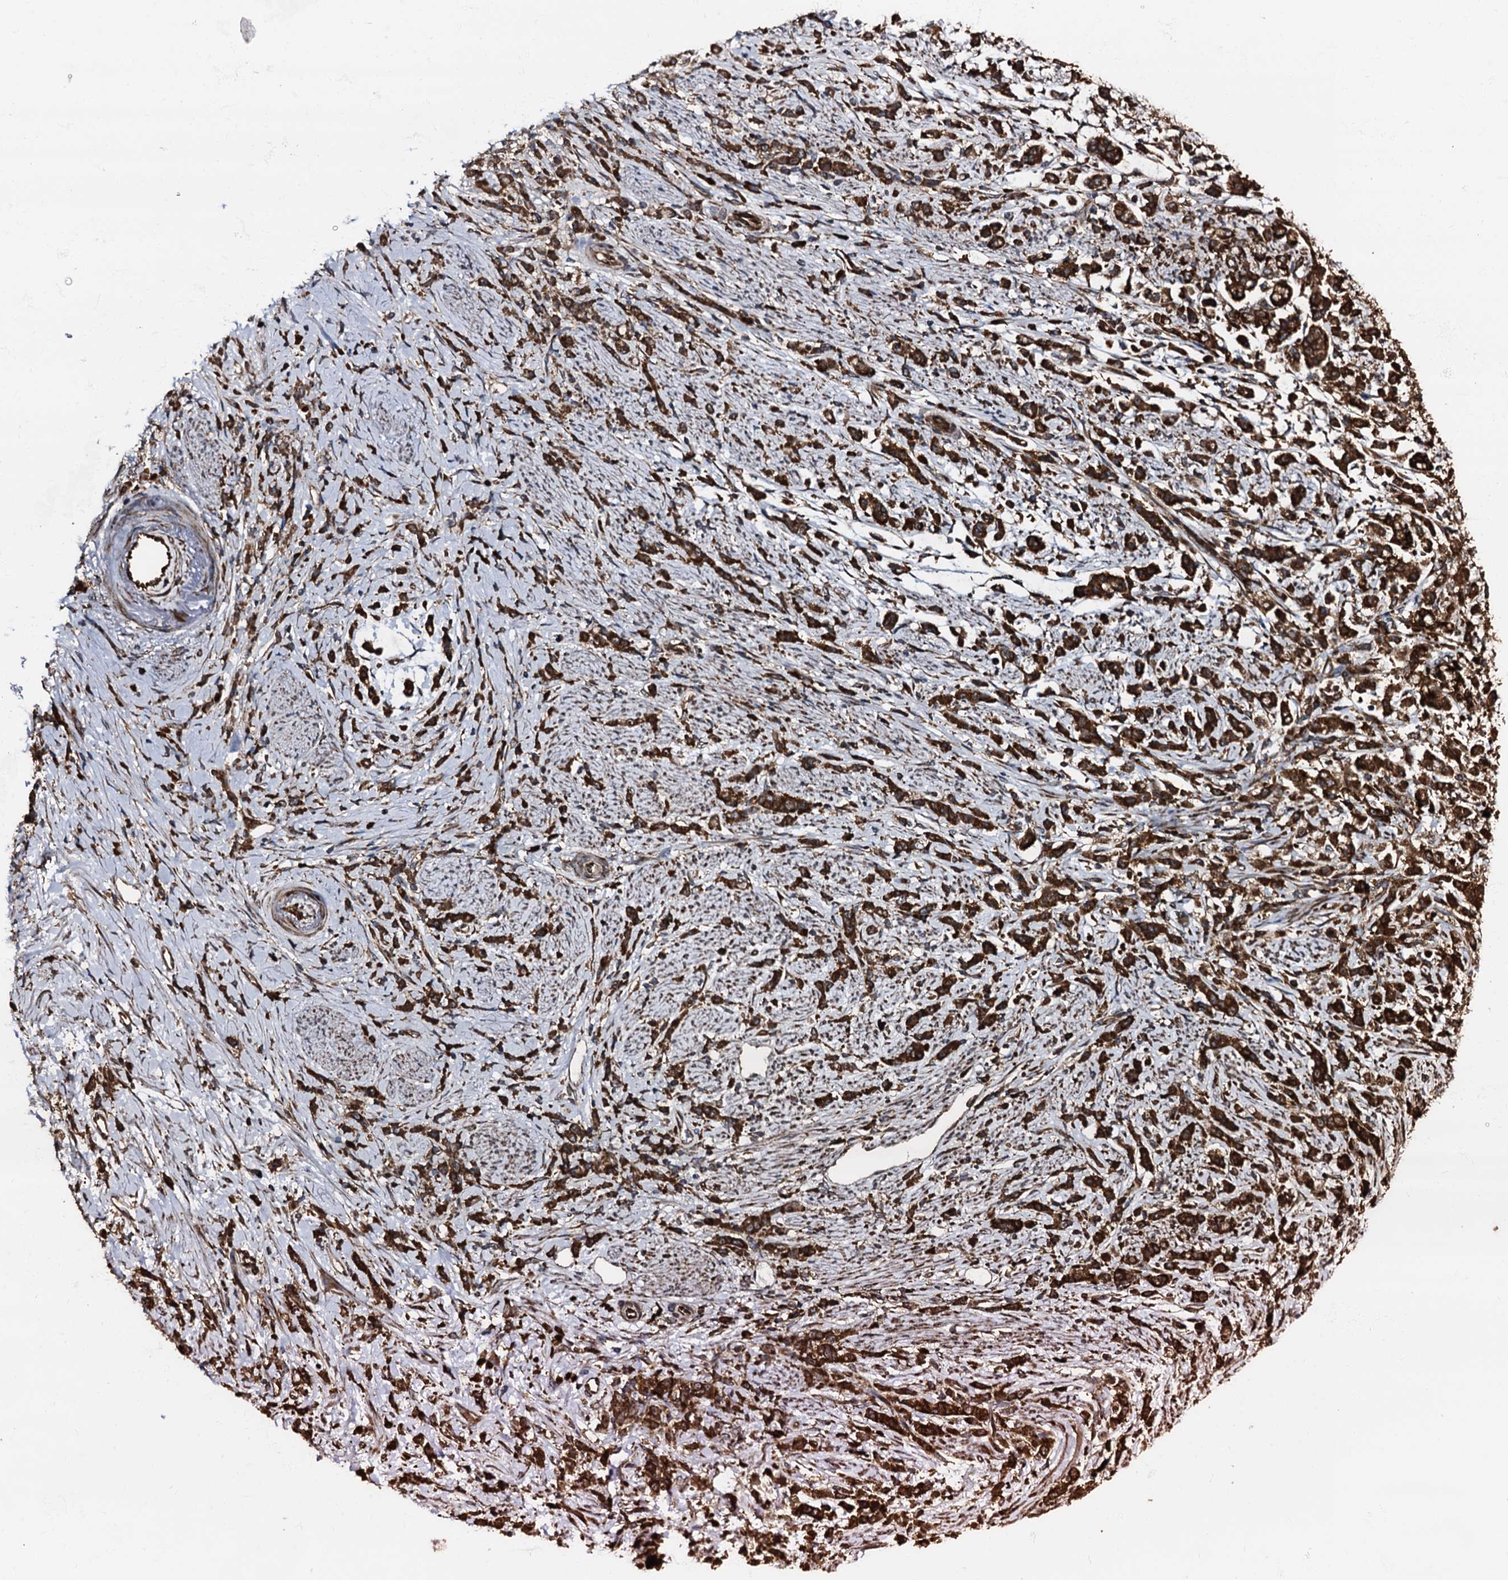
{"staining": {"intensity": "strong", "quantity": ">75%", "location": "cytoplasmic/membranous"}, "tissue": "stomach cancer", "cell_type": "Tumor cells", "image_type": "cancer", "snomed": [{"axis": "morphology", "description": "Adenocarcinoma, NOS"}, {"axis": "topography", "description": "Stomach"}], "caption": "Approximately >75% of tumor cells in human stomach adenocarcinoma reveal strong cytoplasmic/membranous protein staining as visualized by brown immunohistochemical staining.", "gene": "ATP2C1", "patient": {"sex": "female", "age": 60}}